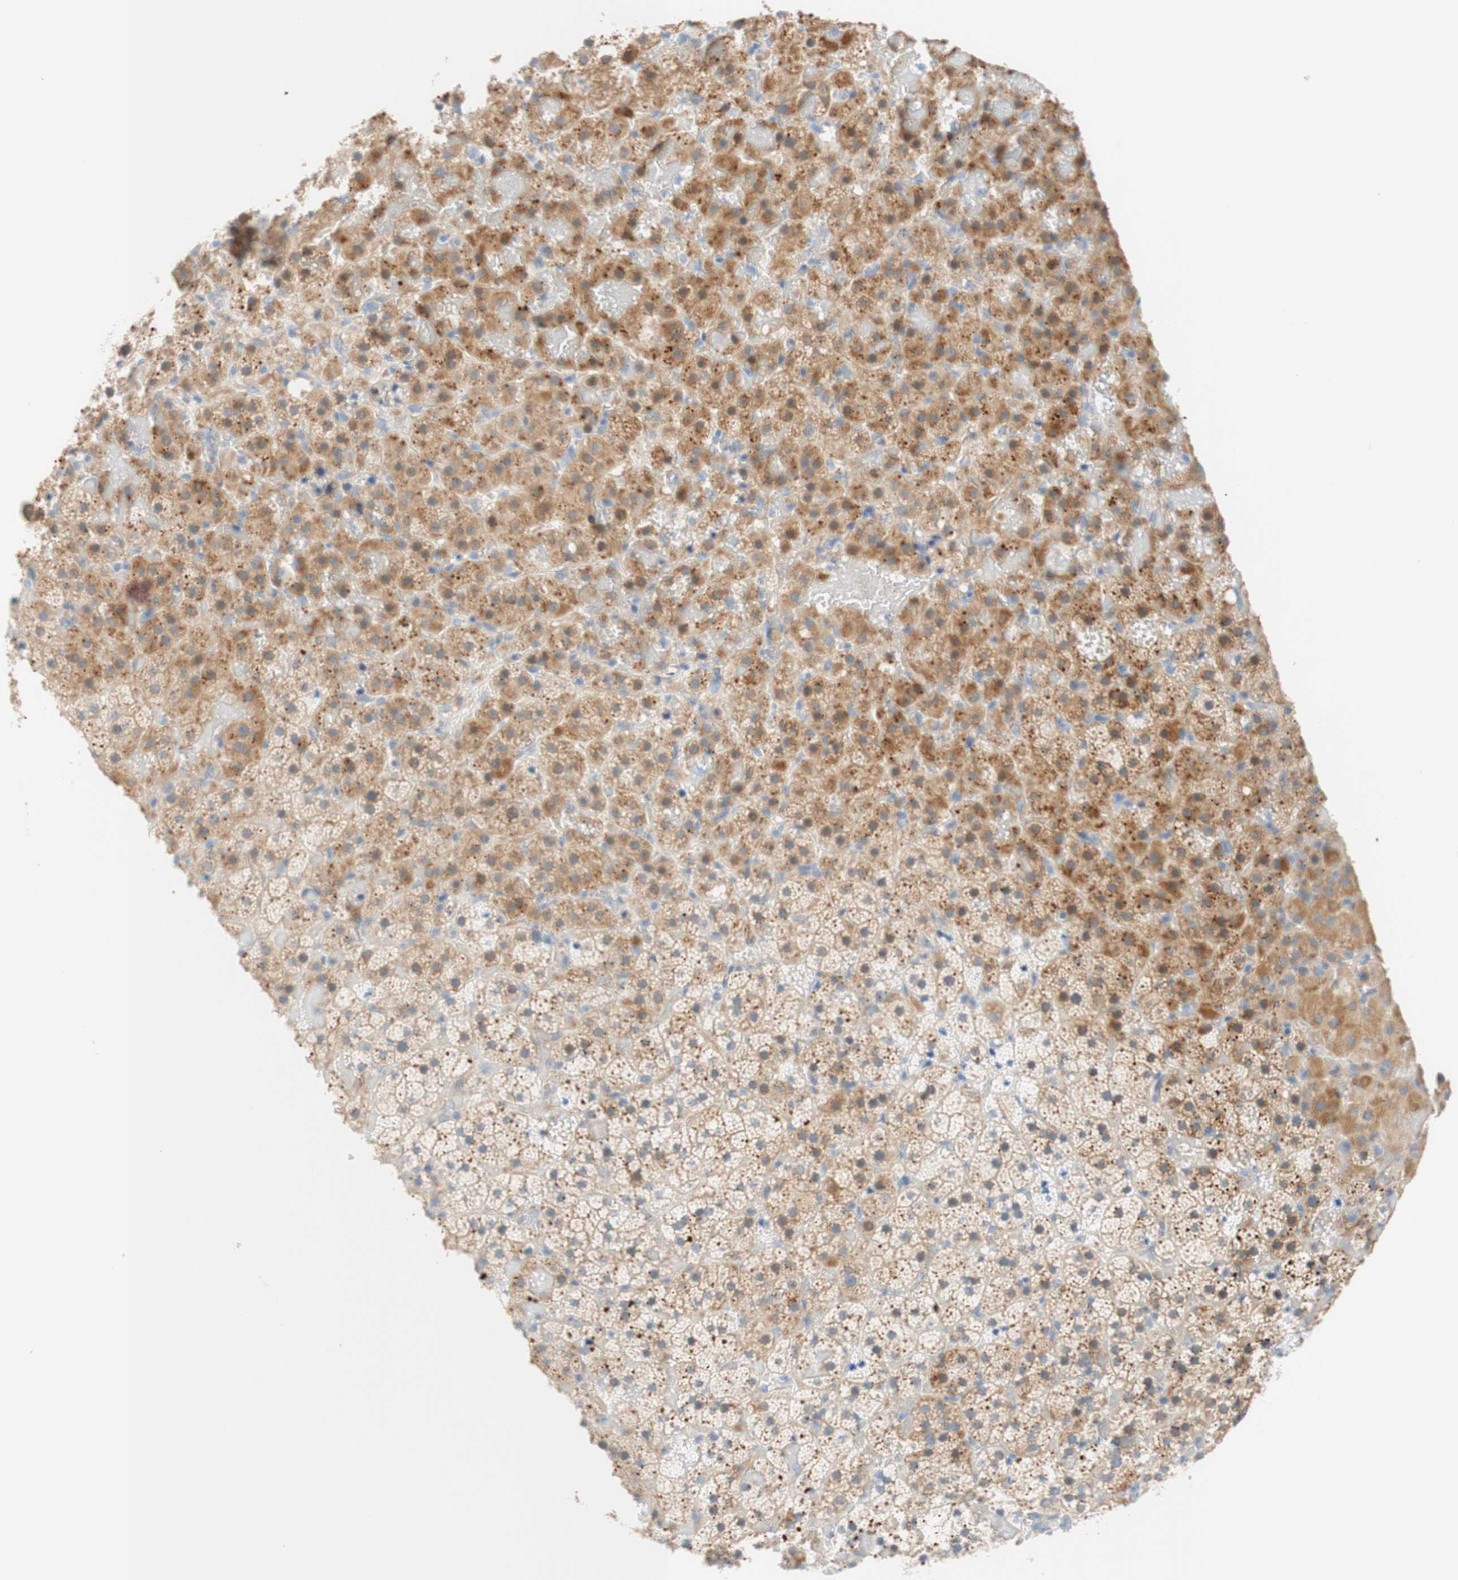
{"staining": {"intensity": "moderate", "quantity": "25%-75%", "location": "cytoplasmic/membranous"}, "tissue": "adrenal gland", "cell_type": "Glandular cells", "image_type": "normal", "snomed": [{"axis": "morphology", "description": "Normal tissue, NOS"}, {"axis": "topography", "description": "Adrenal gland"}], "caption": "The photomicrograph exhibits immunohistochemical staining of normal adrenal gland. There is moderate cytoplasmic/membranous staining is present in approximately 25%-75% of glandular cells.", "gene": "ENTREP2", "patient": {"sex": "female", "age": 59}}